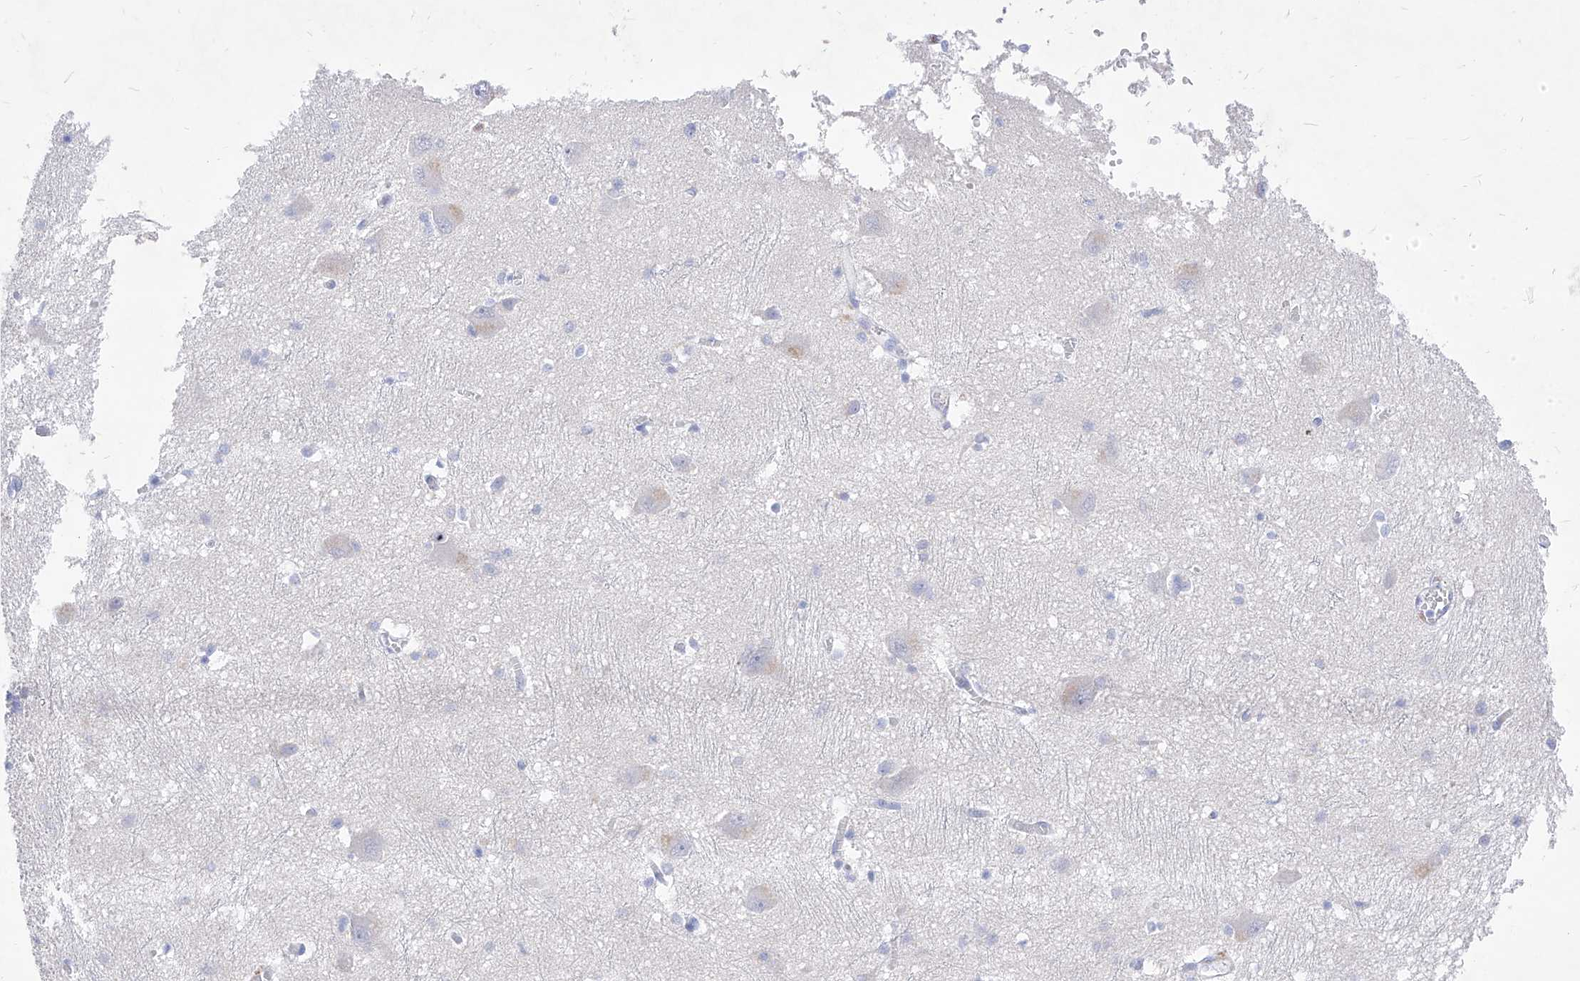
{"staining": {"intensity": "negative", "quantity": "none", "location": "none"}, "tissue": "caudate", "cell_type": "Glial cells", "image_type": "normal", "snomed": [{"axis": "morphology", "description": "Normal tissue, NOS"}, {"axis": "topography", "description": "Lateral ventricle wall"}], "caption": "Immunohistochemical staining of benign human caudate displays no significant staining in glial cells. (Stains: DAB immunohistochemistry with hematoxylin counter stain, Microscopy: brightfield microscopy at high magnification).", "gene": "VAX1", "patient": {"sex": "male", "age": 37}}